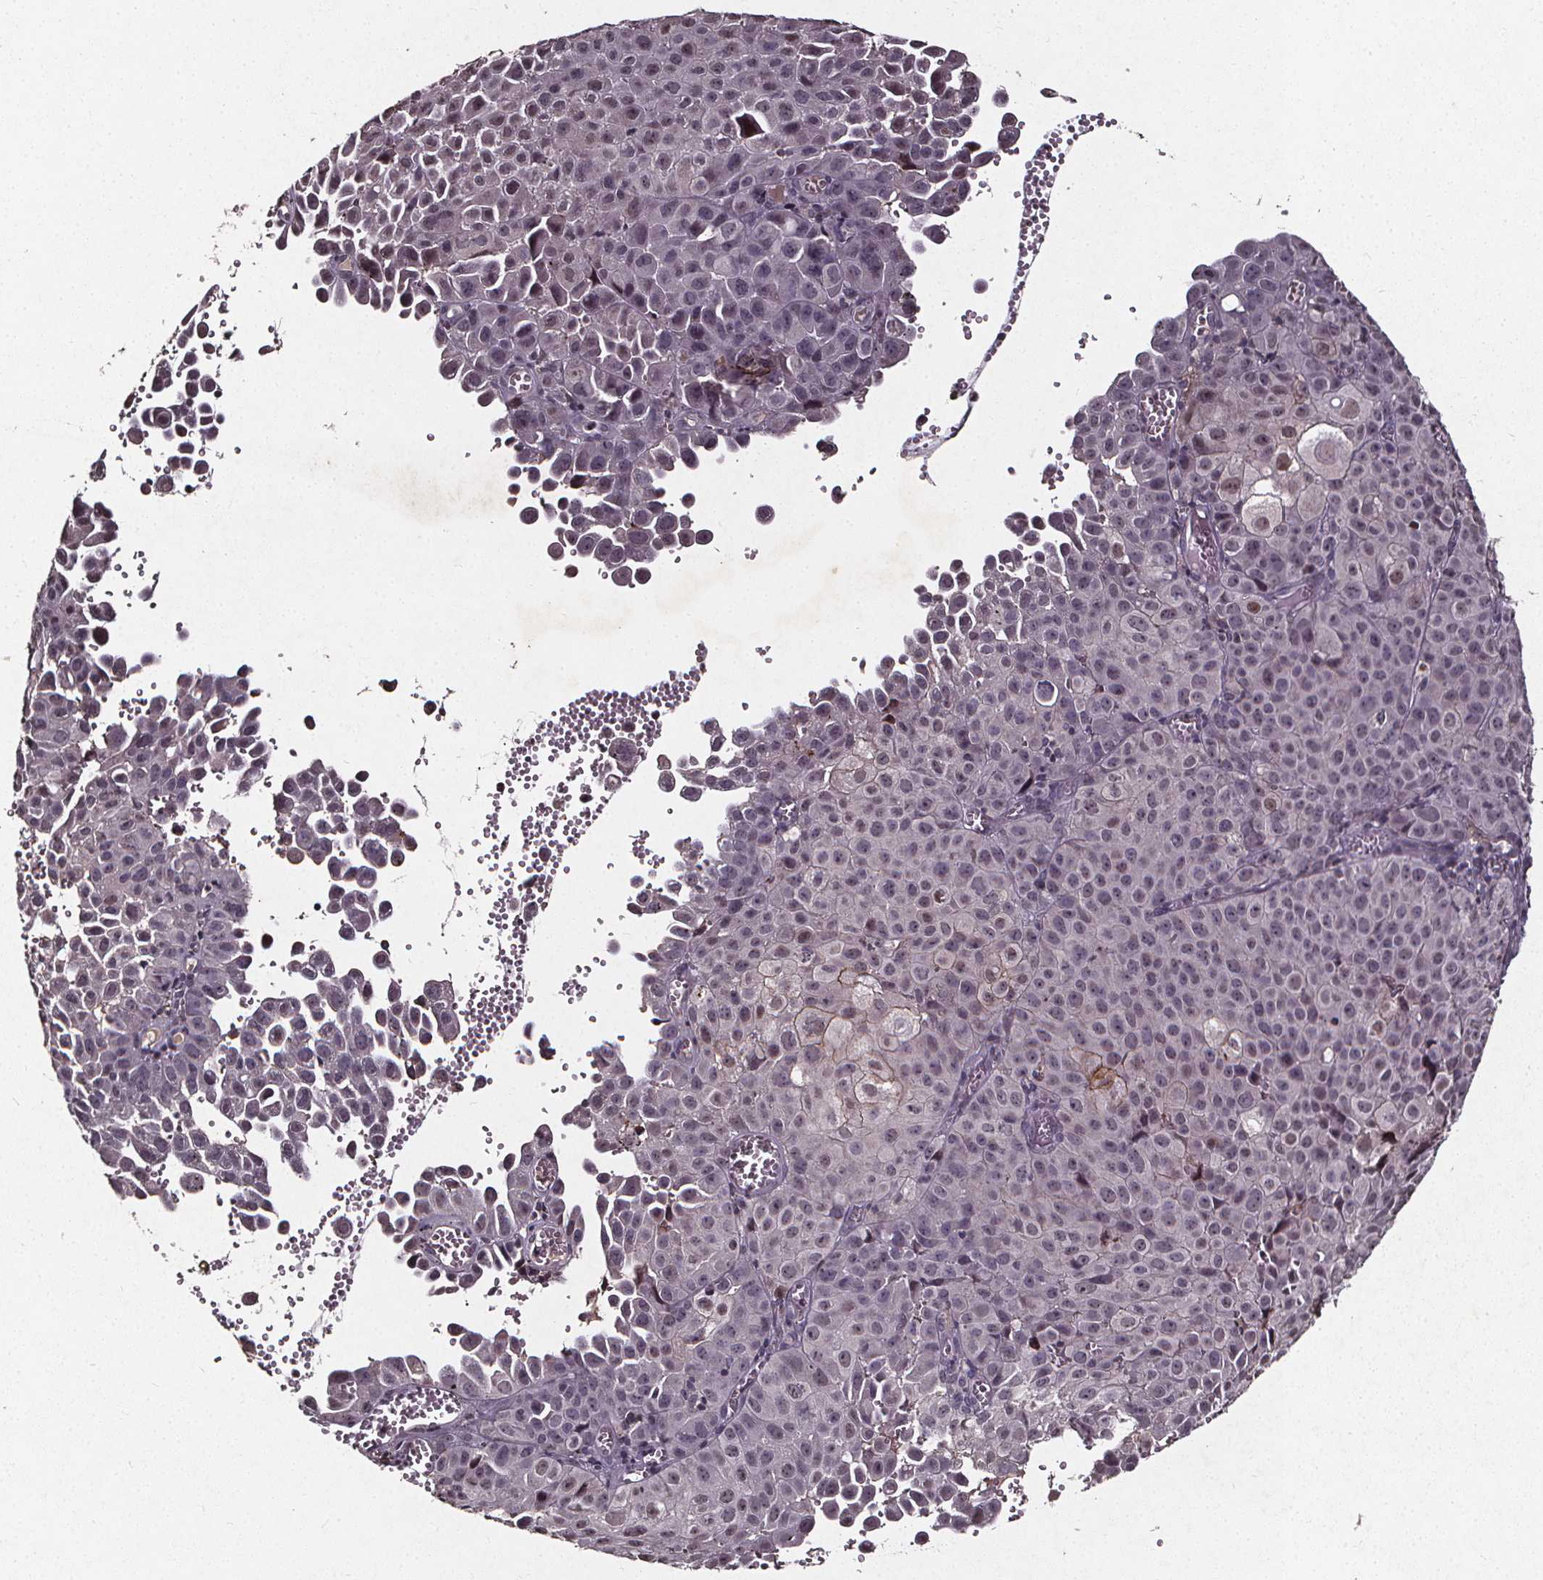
{"staining": {"intensity": "weak", "quantity": "<25%", "location": "nuclear"}, "tissue": "cervical cancer", "cell_type": "Tumor cells", "image_type": "cancer", "snomed": [{"axis": "morphology", "description": "Squamous cell carcinoma, NOS"}, {"axis": "topography", "description": "Cervix"}], "caption": "DAB (3,3'-diaminobenzidine) immunohistochemical staining of human squamous cell carcinoma (cervical) displays no significant expression in tumor cells.", "gene": "SPAG8", "patient": {"sex": "female", "age": 55}}